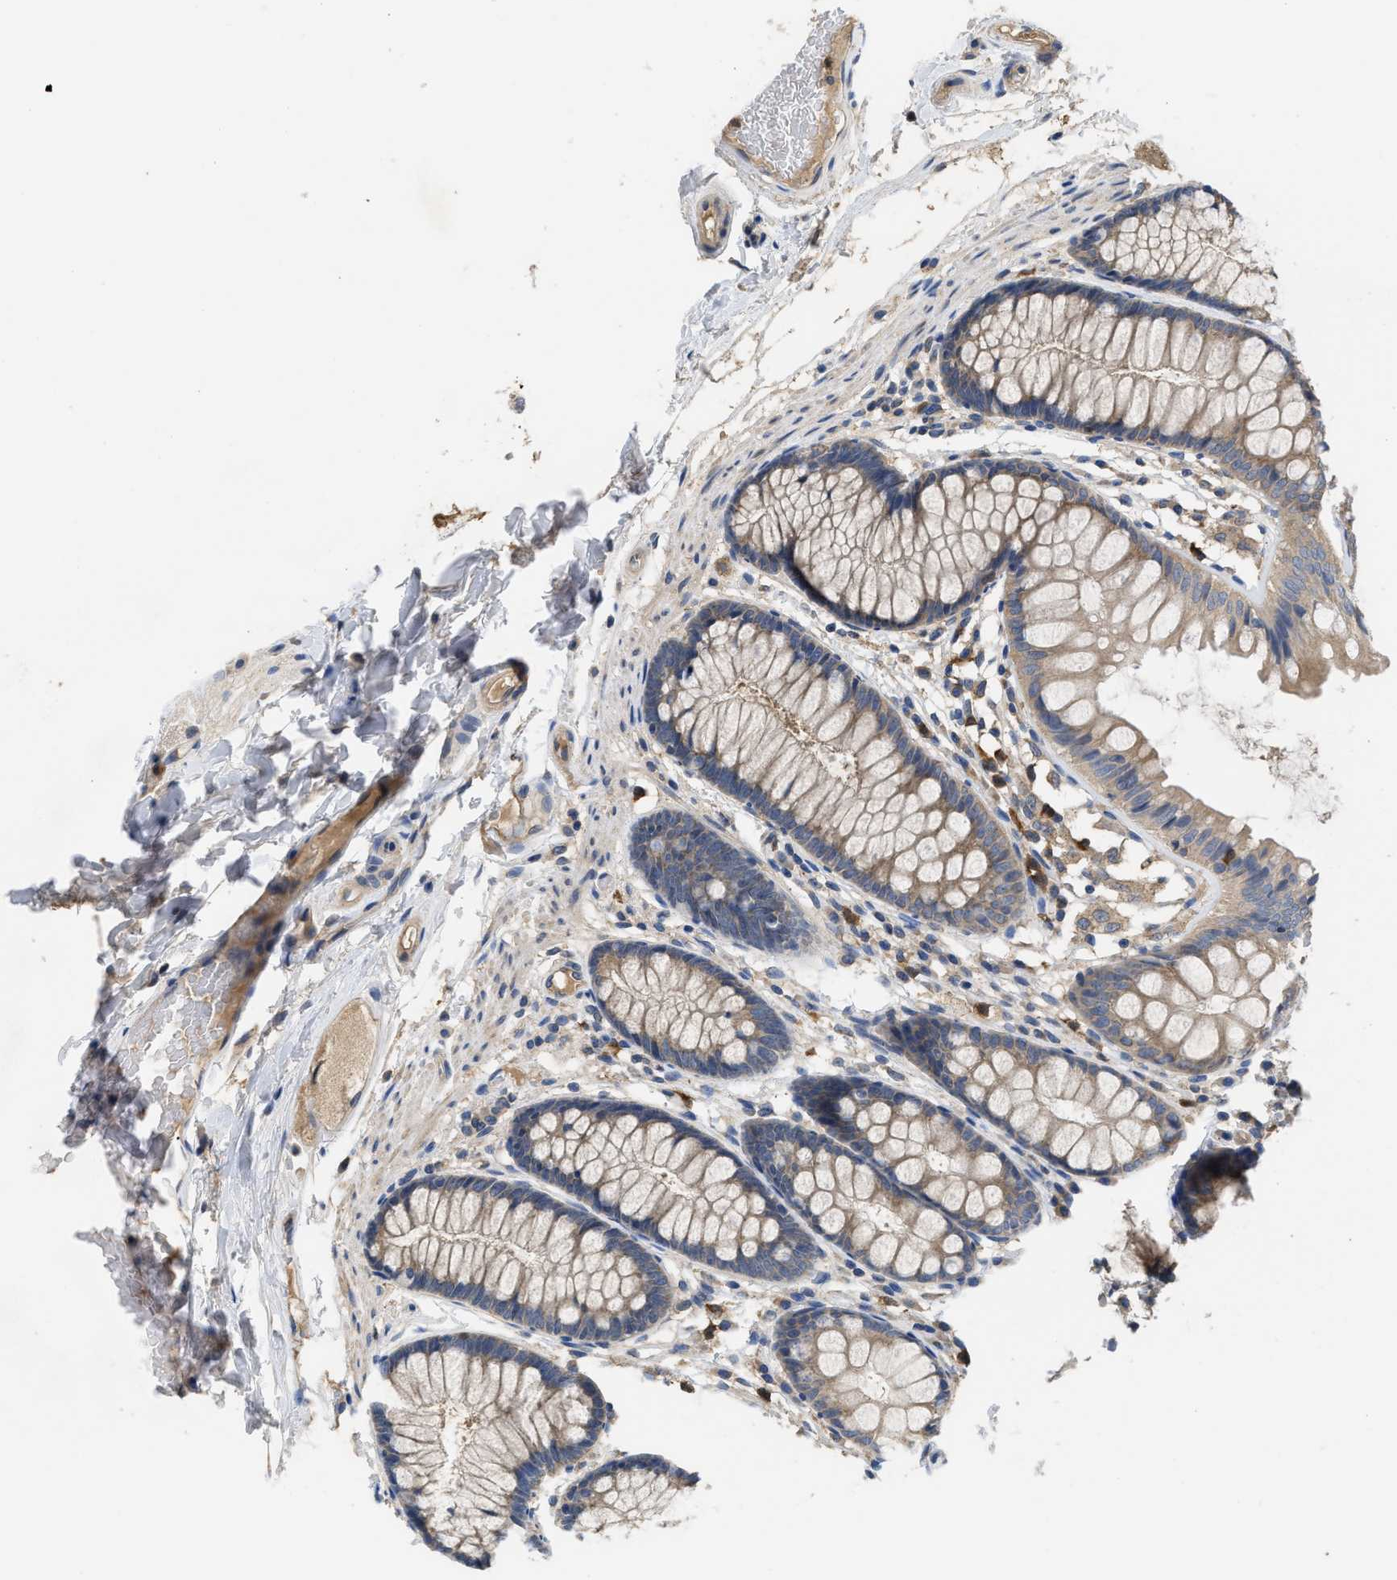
{"staining": {"intensity": "negative", "quantity": "none", "location": "none"}, "tissue": "colon", "cell_type": "Endothelial cells", "image_type": "normal", "snomed": [{"axis": "morphology", "description": "Normal tissue, NOS"}, {"axis": "topography", "description": "Colon"}], "caption": "Endothelial cells show no significant positivity in benign colon. Brightfield microscopy of immunohistochemistry (IHC) stained with DAB (3,3'-diaminobenzidine) (brown) and hematoxylin (blue), captured at high magnification.", "gene": "RNF216", "patient": {"sex": "female", "age": 56}}